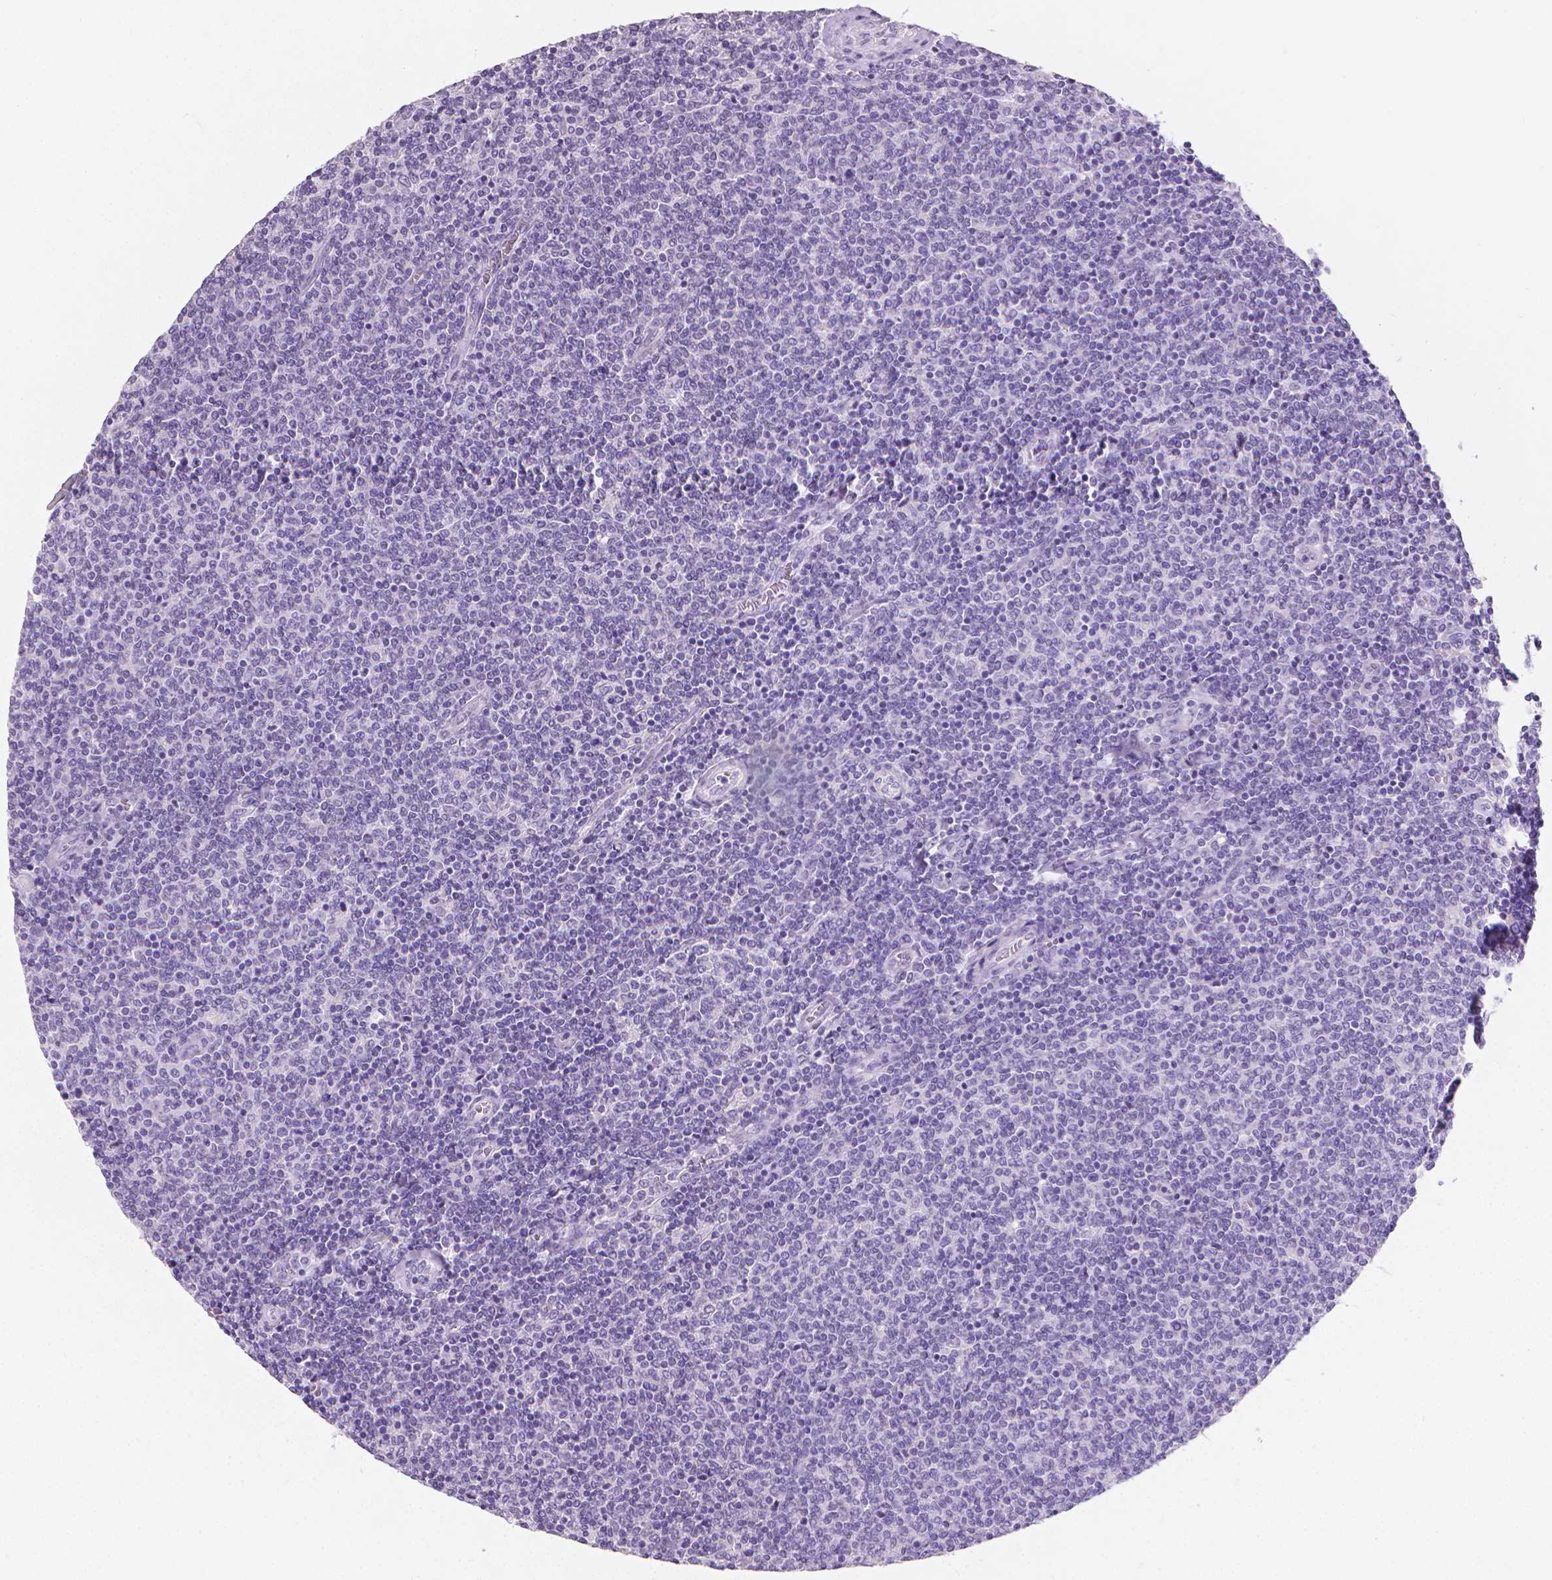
{"staining": {"intensity": "negative", "quantity": "none", "location": "none"}, "tissue": "lymphoma", "cell_type": "Tumor cells", "image_type": "cancer", "snomed": [{"axis": "morphology", "description": "Malignant lymphoma, non-Hodgkin's type, Low grade"}, {"axis": "topography", "description": "Lymph node"}], "caption": "A histopathology image of human low-grade malignant lymphoma, non-Hodgkin's type is negative for staining in tumor cells.", "gene": "XPNPEP2", "patient": {"sex": "male", "age": 52}}